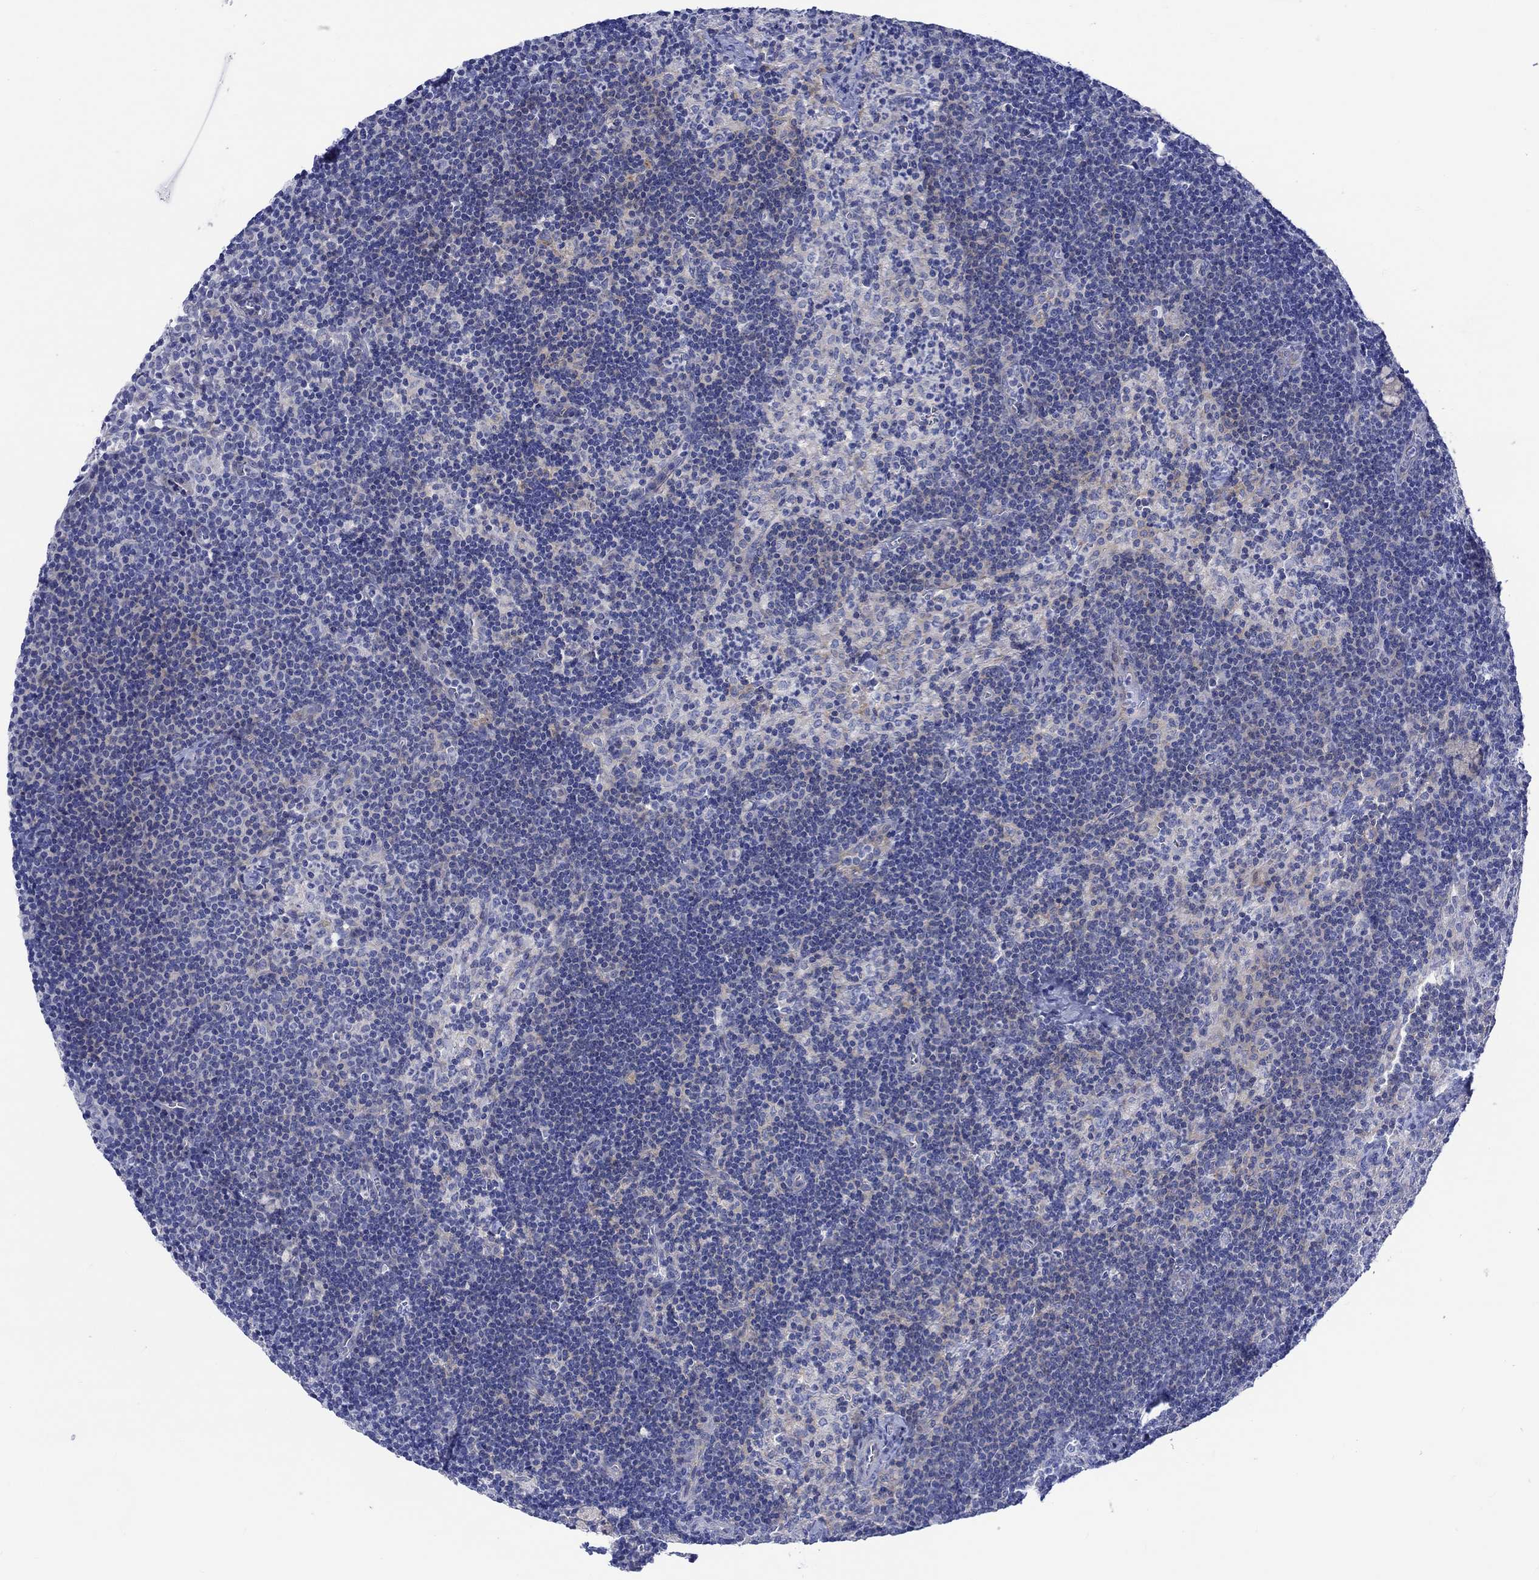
{"staining": {"intensity": "negative", "quantity": "none", "location": "none"}, "tissue": "lymph node", "cell_type": "Germinal center cells", "image_type": "normal", "snomed": [{"axis": "morphology", "description": "Normal tissue, NOS"}, {"axis": "topography", "description": "Lymph node"}], "caption": "Human lymph node stained for a protein using immunohistochemistry (IHC) shows no positivity in germinal center cells.", "gene": "NRIP3", "patient": {"sex": "female", "age": 34}}